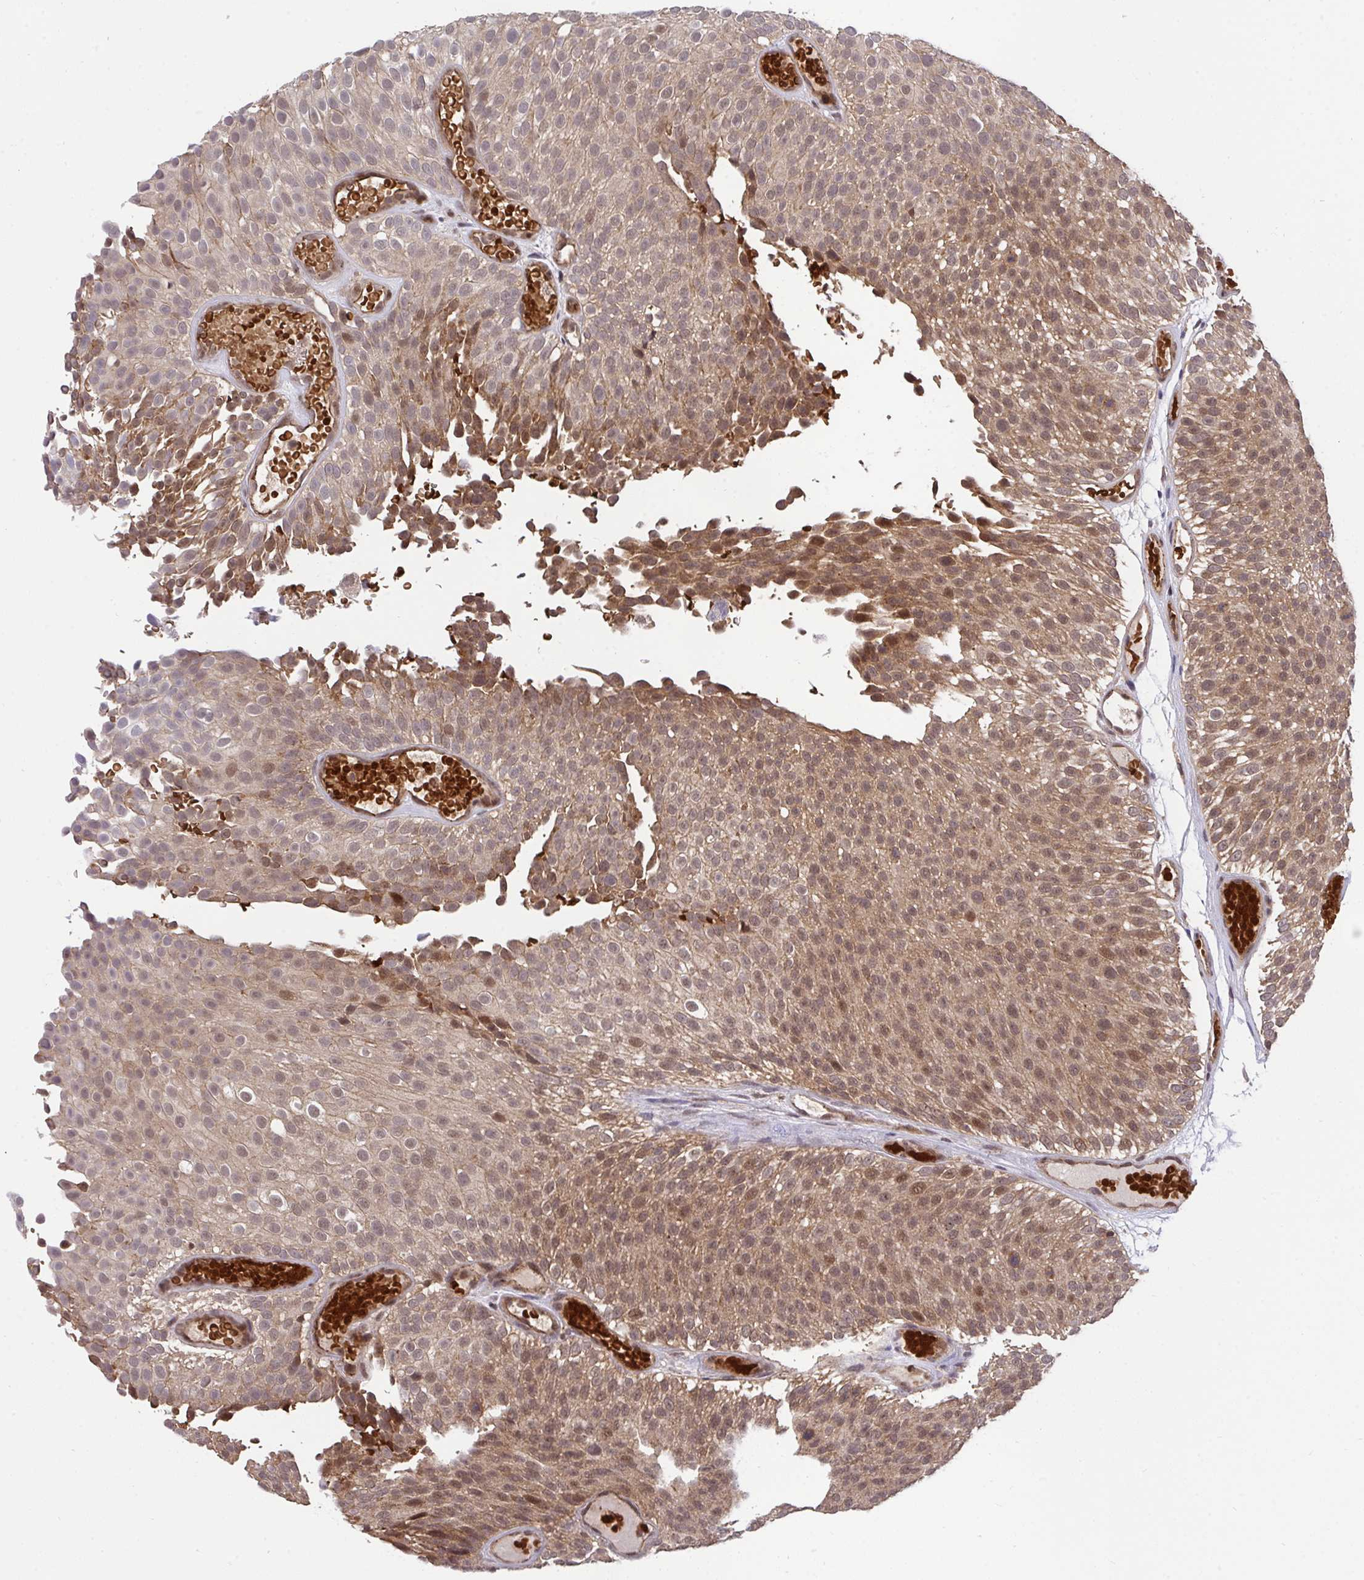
{"staining": {"intensity": "moderate", "quantity": ">75%", "location": "cytoplasmic/membranous,nuclear"}, "tissue": "urothelial cancer", "cell_type": "Tumor cells", "image_type": "cancer", "snomed": [{"axis": "morphology", "description": "Urothelial carcinoma, Low grade"}, {"axis": "topography", "description": "Urinary bladder"}], "caption": "Tumor cells display medium levels of moderate cytoplasmic/membranous and nuclear expression in about >75% of cells in urothelial cancer. (IHC, brightfield microscopy, high magnification).", "gene": "PPP1CA", "patient": {"sex": "male", "age": 78}}